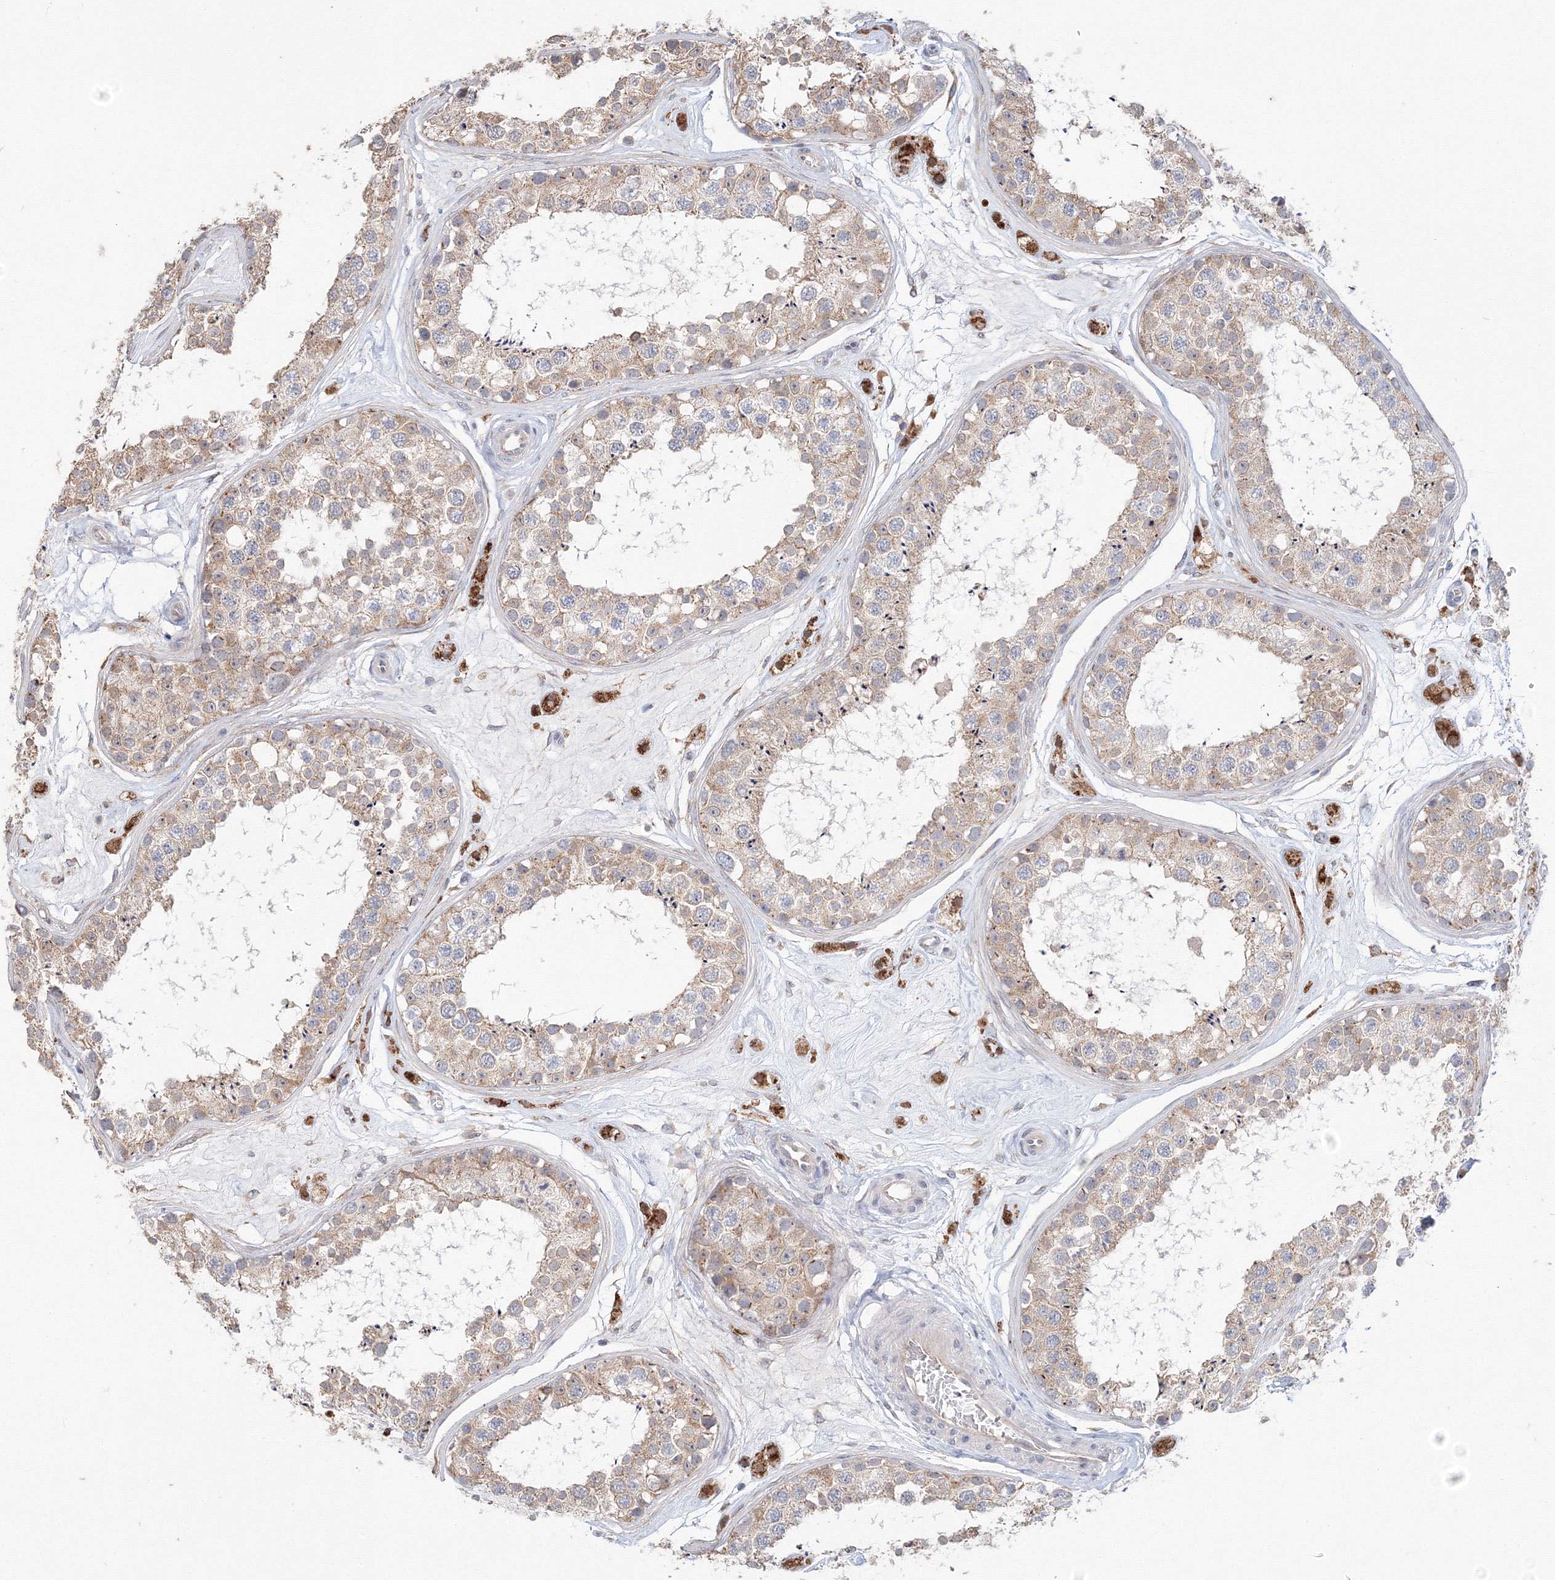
{"staining": {"intensity": "weak", "quantity": "25%-75%", "location": "cytoplasmic/membranous"}, "tissue": "testis", "cell_type": "Cells in seminiferous ducts", "image_type": "normal", "snomed": [{"axis": "morphology", "description": "Normal tissue, NOS"}, {"axis": "topography", "description": "Testis"}], "caption": "This image shows benign testis stained with immunohistochemistry (IHC) to label a protein in brown. The cytoplasmic/membranous of cells in seminiferous ducts show weak positivity for the protein. Nuclei are counter-stained blue.", "gene": "DHRS12", "patient": {"sex": "male", "age": 25}}